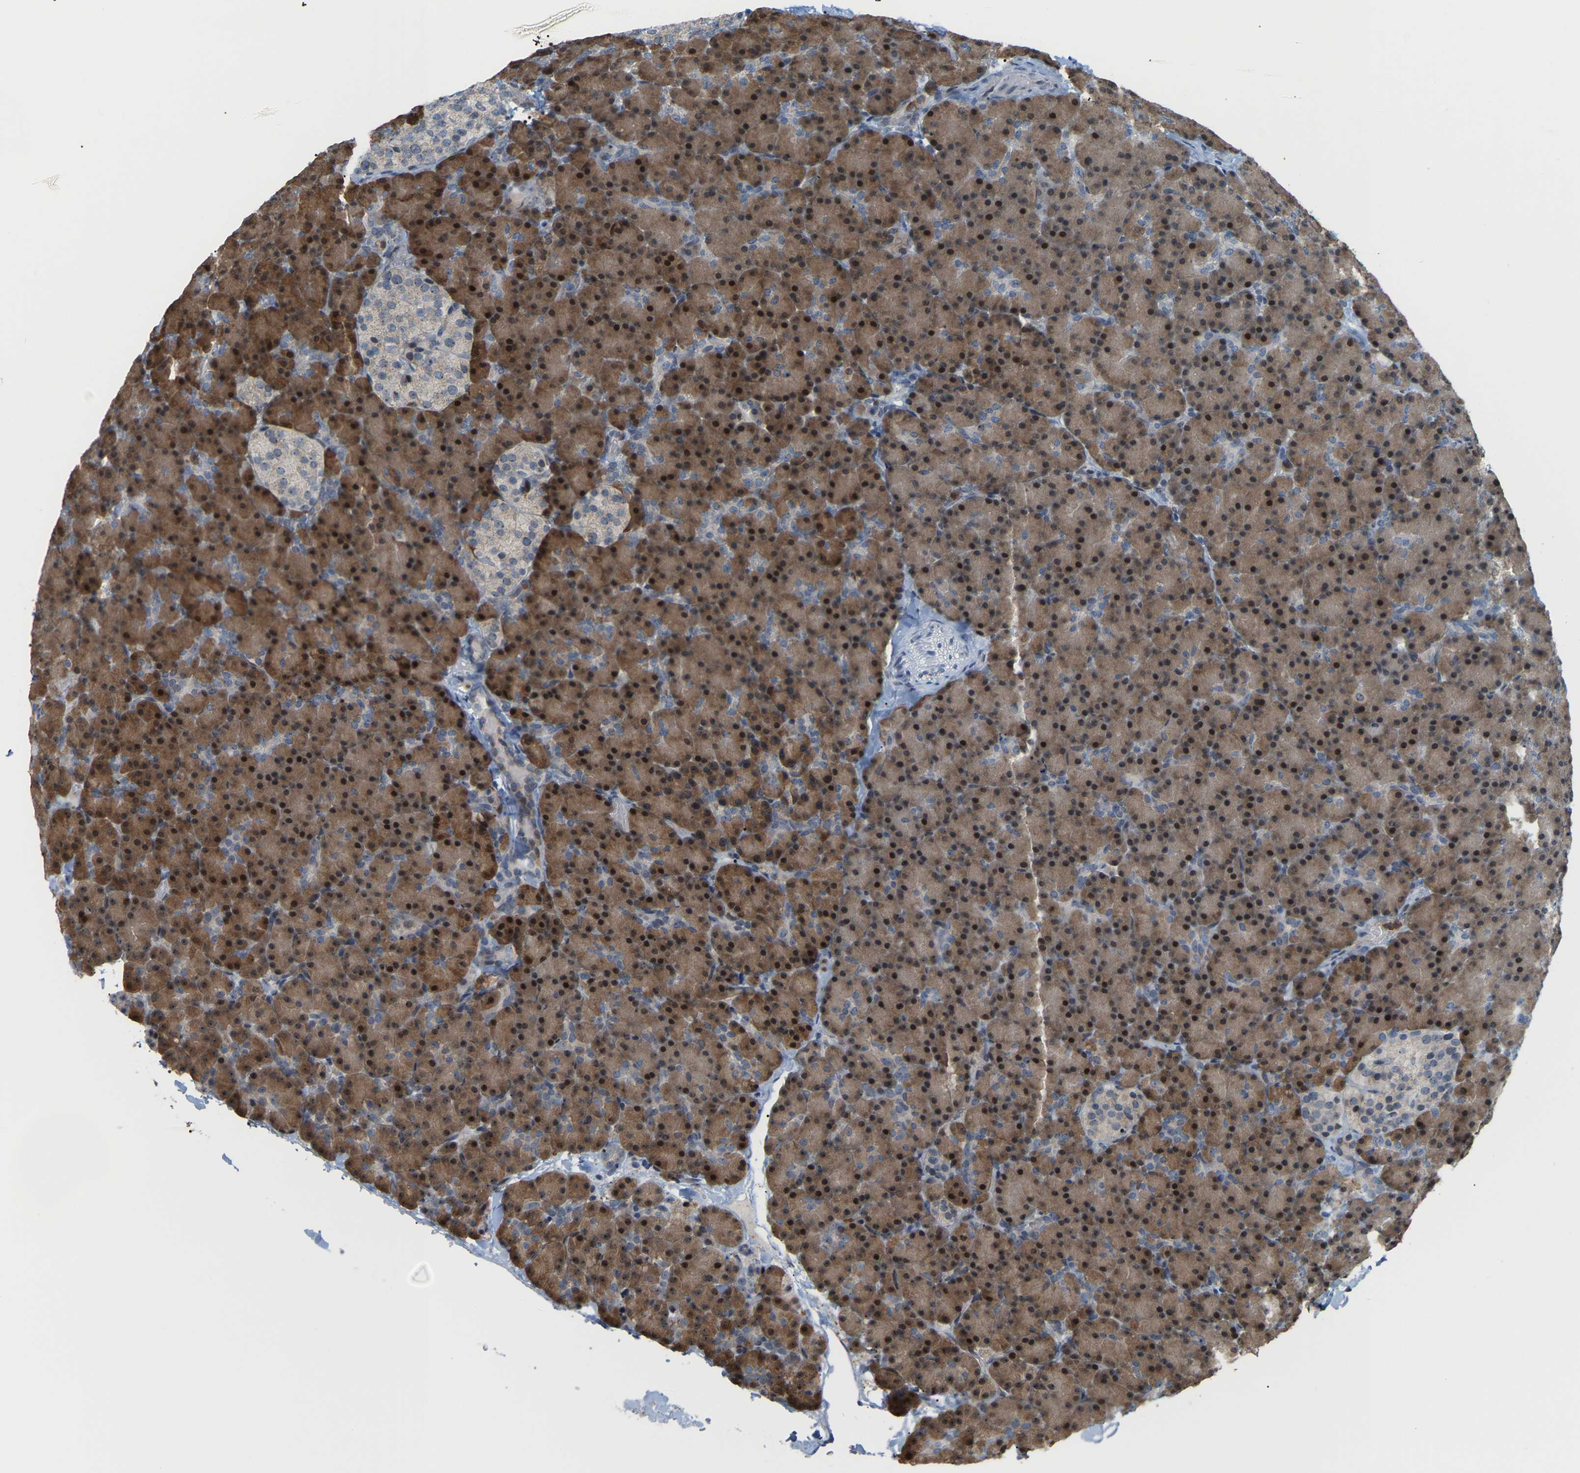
{"staining": {"intensity": "strong", "quantity": ">75%", "location": "cytoplasmic/membranous,nuclear"}, "tissue": "pancreas", "cell_type": "Exocrine glandular cells", "image_type": "normal", "snomed": [{"axis": "morphology", "description": "Normal tissue, NOS"}, {"axis": "topography", "description": "Pancreas"}], "caption": "An image of pancreas stained for a protein exhibits strong cytoplasmic/membranous,nuclear brown staining in exocrine glandular cells.", "gene": "CROT", "patient": {"sex": "female", "age": 43}}